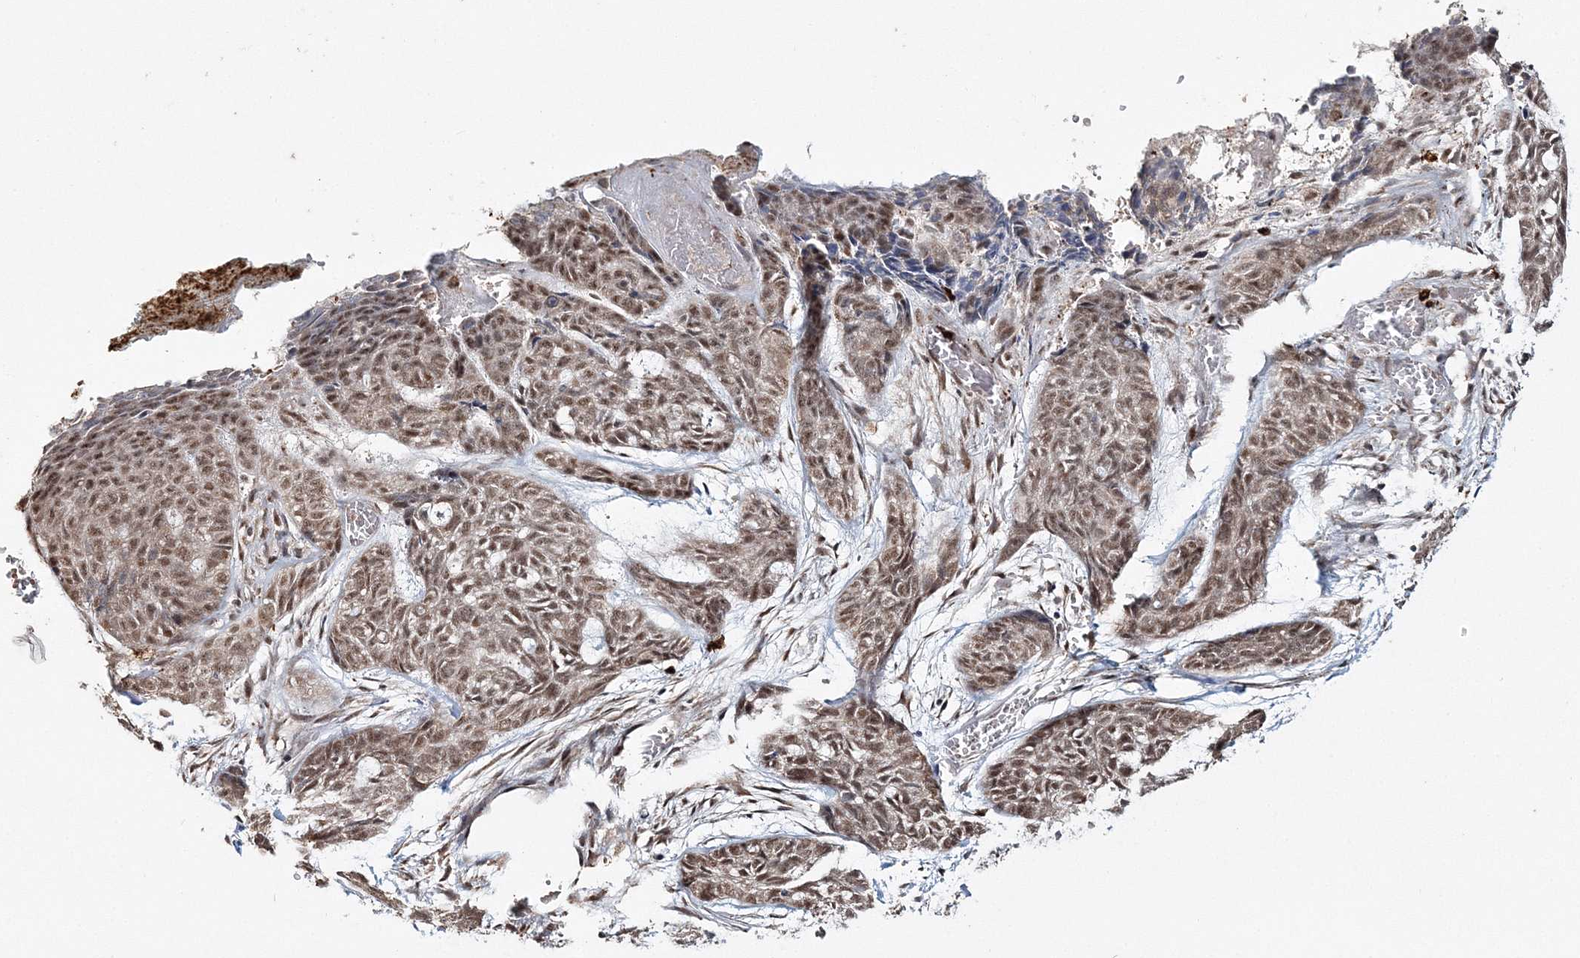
{"staining": {"intensity": "moderate", "quantity": ">75%", "location": "nuclear"}, "tissue": "skin cancer", "cell_type": "Tumor cells", "image_type": "cancer", "snomed": [{"axis": "morphology", "description": "Basal cell carcinoma"}, {"axis": "topography", "description": "Skin"}], "caption": "The photomicrograph demonstrates immunohistochemical staining of skin basal cell carcinoma. There is moderate nuclear staining is present in about >75% of tumor cells.", "gene": "QRICH1", "patient": {"sex": "female", "age": 64}}